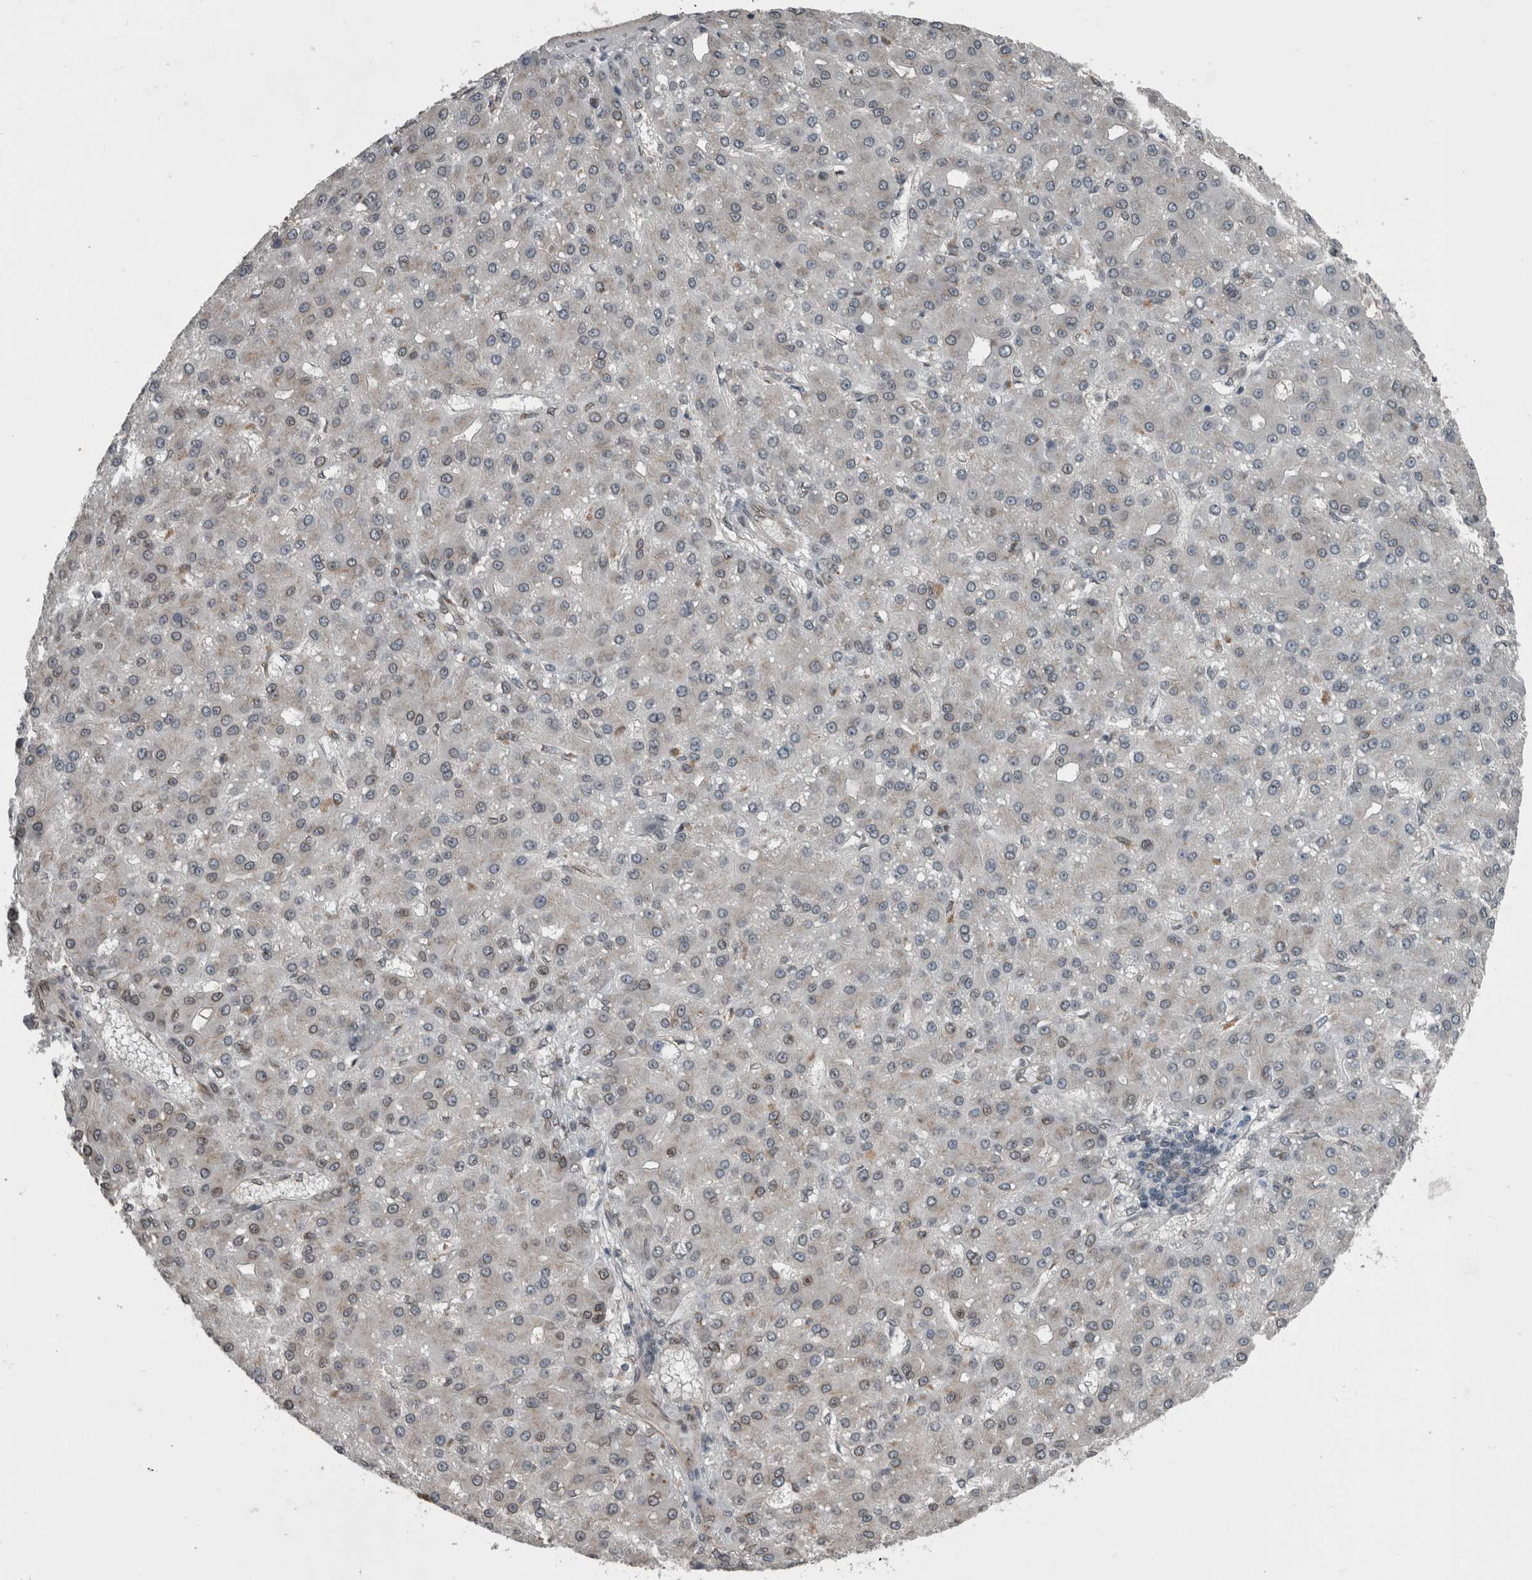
{"staining": {"intensity": "weak", "quantity": "25%-75%", "location": "cytoplasmic/membranous,nuclear"}, "tissue": "liver cancer", "cell_type": "Tumor cells", "image_type": "cancer", "snomed": [{"axis": "morphology", "description": "Carcinoma, Hepatocellular, NOS"}, {"axis": "topography", "description": "Liver"}], "caption": "Protein analysis of liver hepatocellular carcinoma tissue exhibits weak cytoplasmic/membranous and nuclear staining in approximately 25%-75% of tumor cells.", "gene": "RANBP2", "patient": {"sex": "male", "age": 67}}